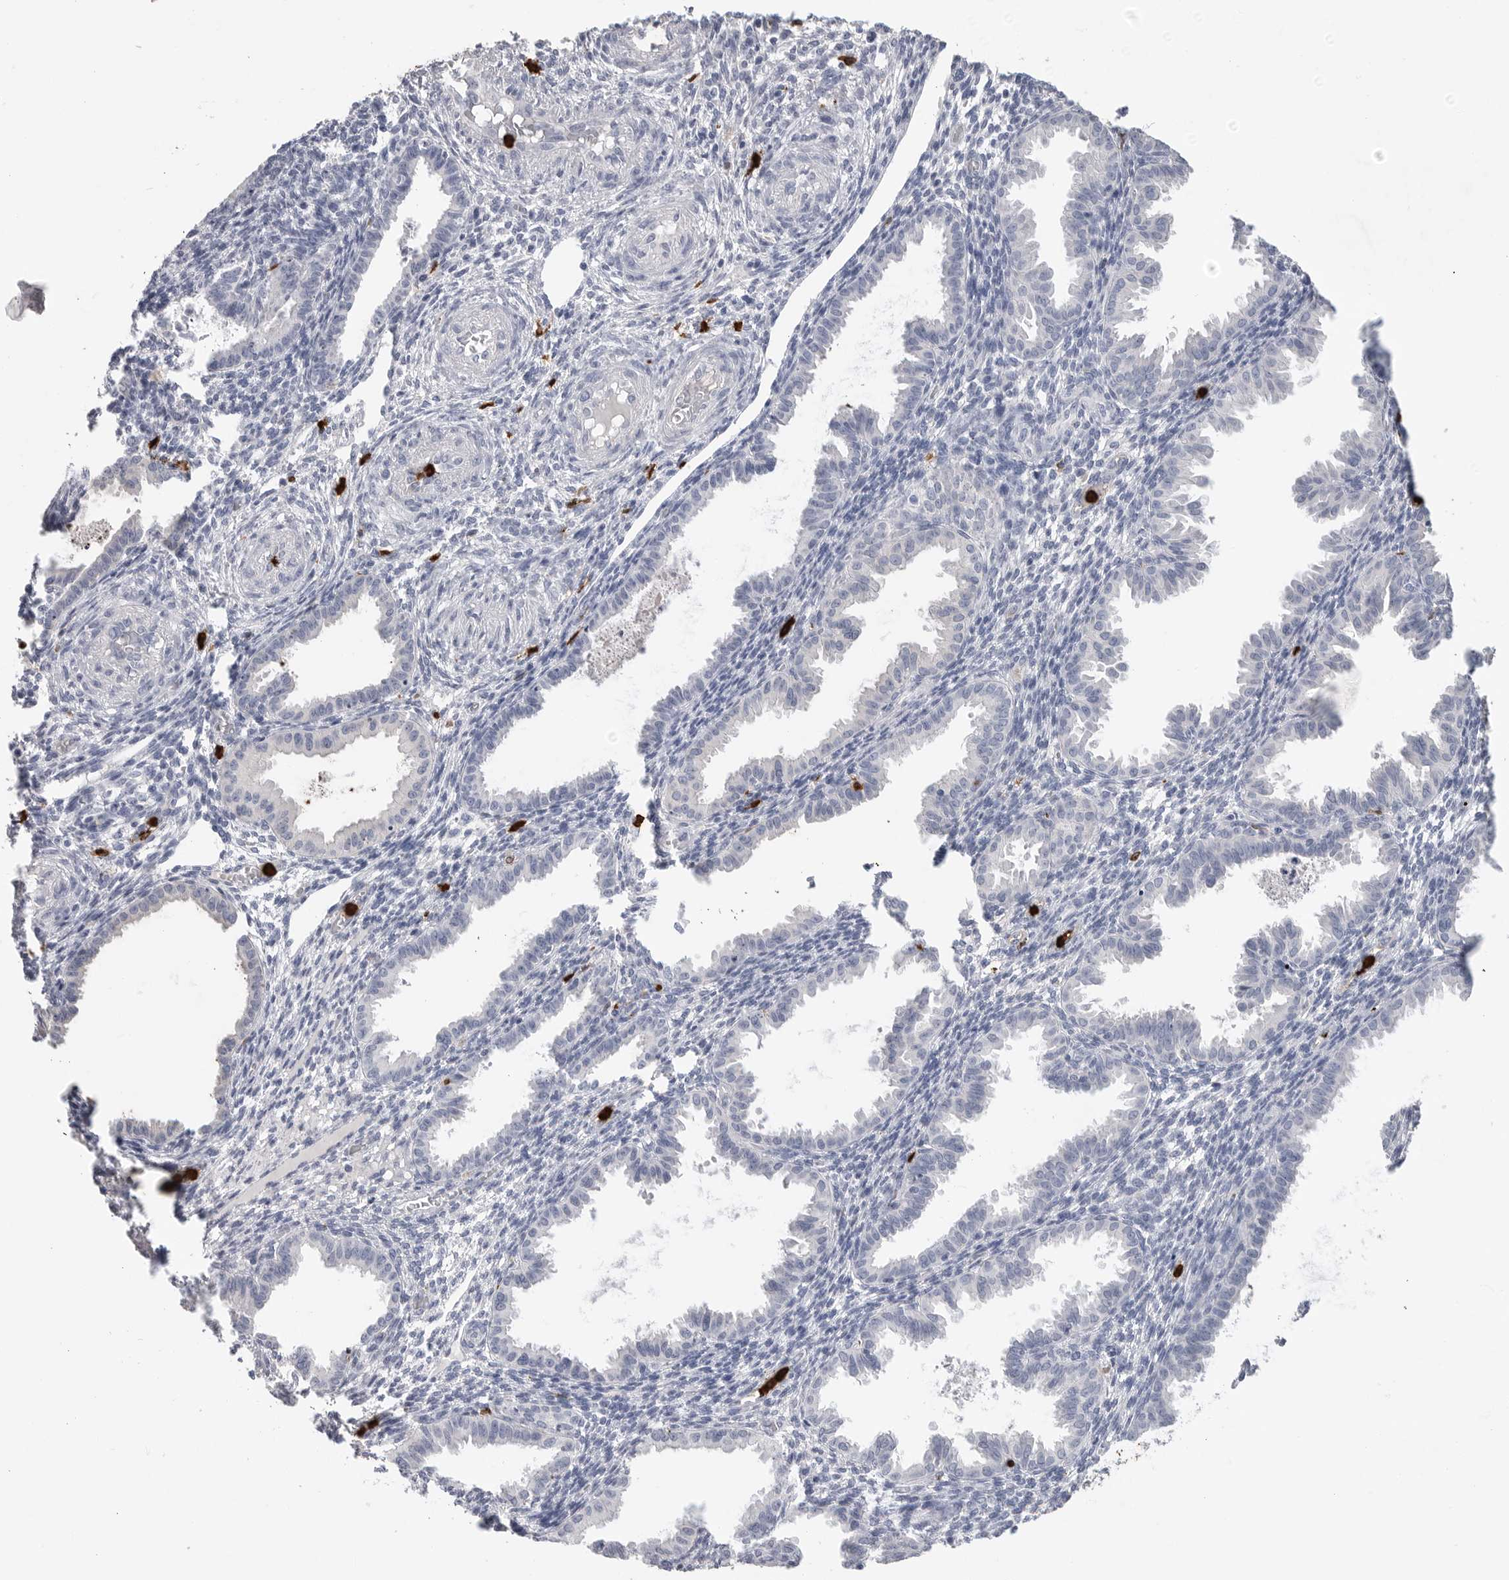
{"staining": {"intensity": "negative", "quantity": "none", "location": "none"}, "tissue": "endometrium", "cell_type": "Cells in endometrial stroma", "image_type": "normal", "snomed": [{"axis": "morphology", "description": "Normal tissue, NOS"}, {"axis": "topography", "description": "Endometrium"}], "caption": "Human endometrium stained for a protein using immunohistochemistry (IHC) exhibits no expression in cells in endometrial stroma.", "gene": "CYB561D1", "patient": {"sex": "female", "age": 33}}